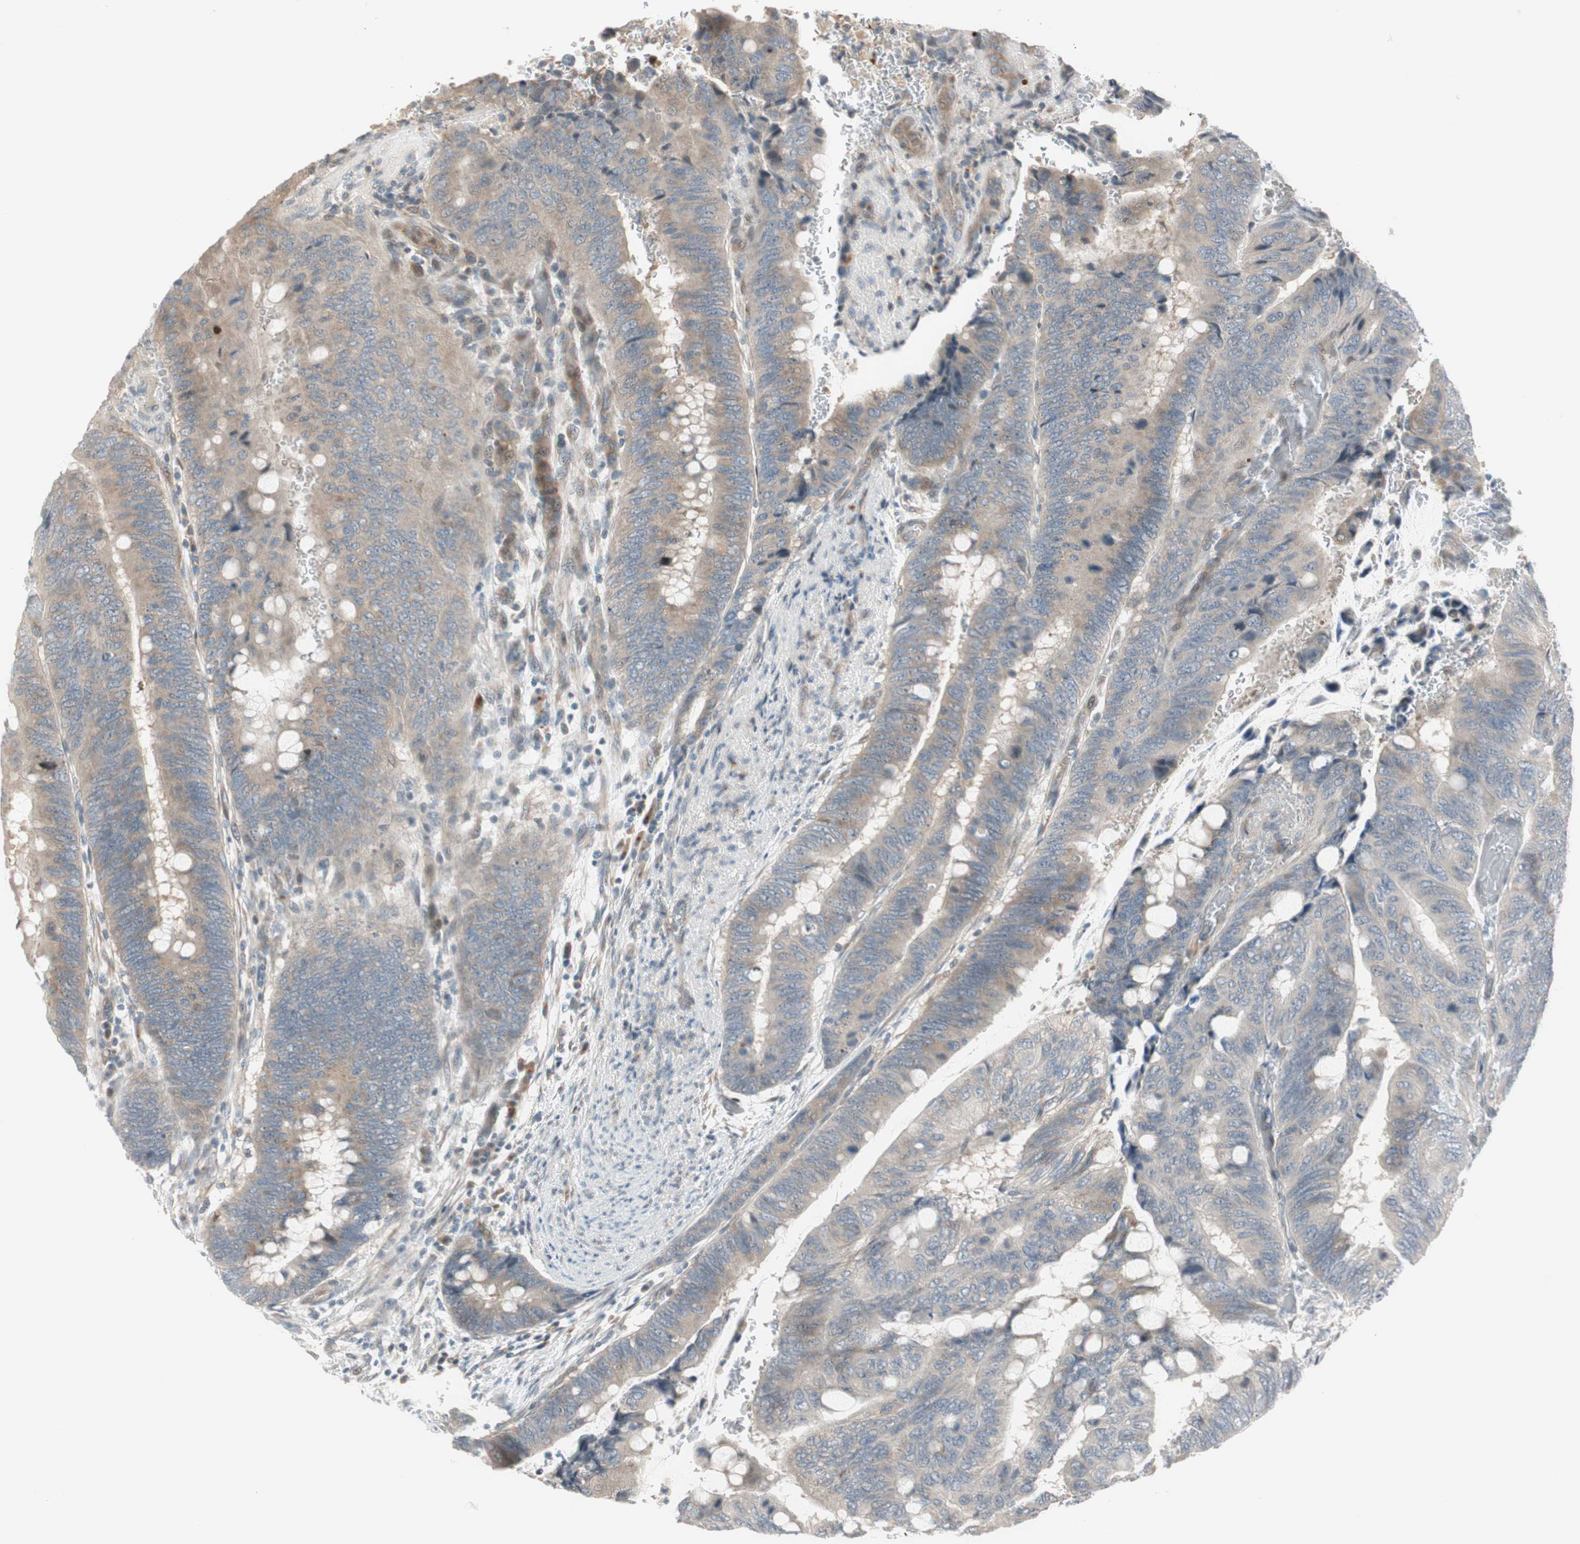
{"staining": {"intensity": "weak", "quantity": ">75%", "location": "cytoplasmic/membranous"}, "tissue": "colorectal cancer", "cell_type": "Tumor cells", "image_type": "cancer", "snomed": [{"axis": "morphology", "description": "Normal tissue, NOS"}, {"axis": "morphology", "description": "Adenocarcinoma, NOS"}, {"axis": "topography", "description": "Rectum"}, {"axis": "topography", "description": "Peripheral nerve tissue"}], "caption": "This is a micrograph of IHC staining of colorectal adenocarcinoma, which shows weak staining in the cytoplasmic/membranous of tumor cells.", "gene": "CGRRF1", "patient": {"sex": "male", "age": 92}}